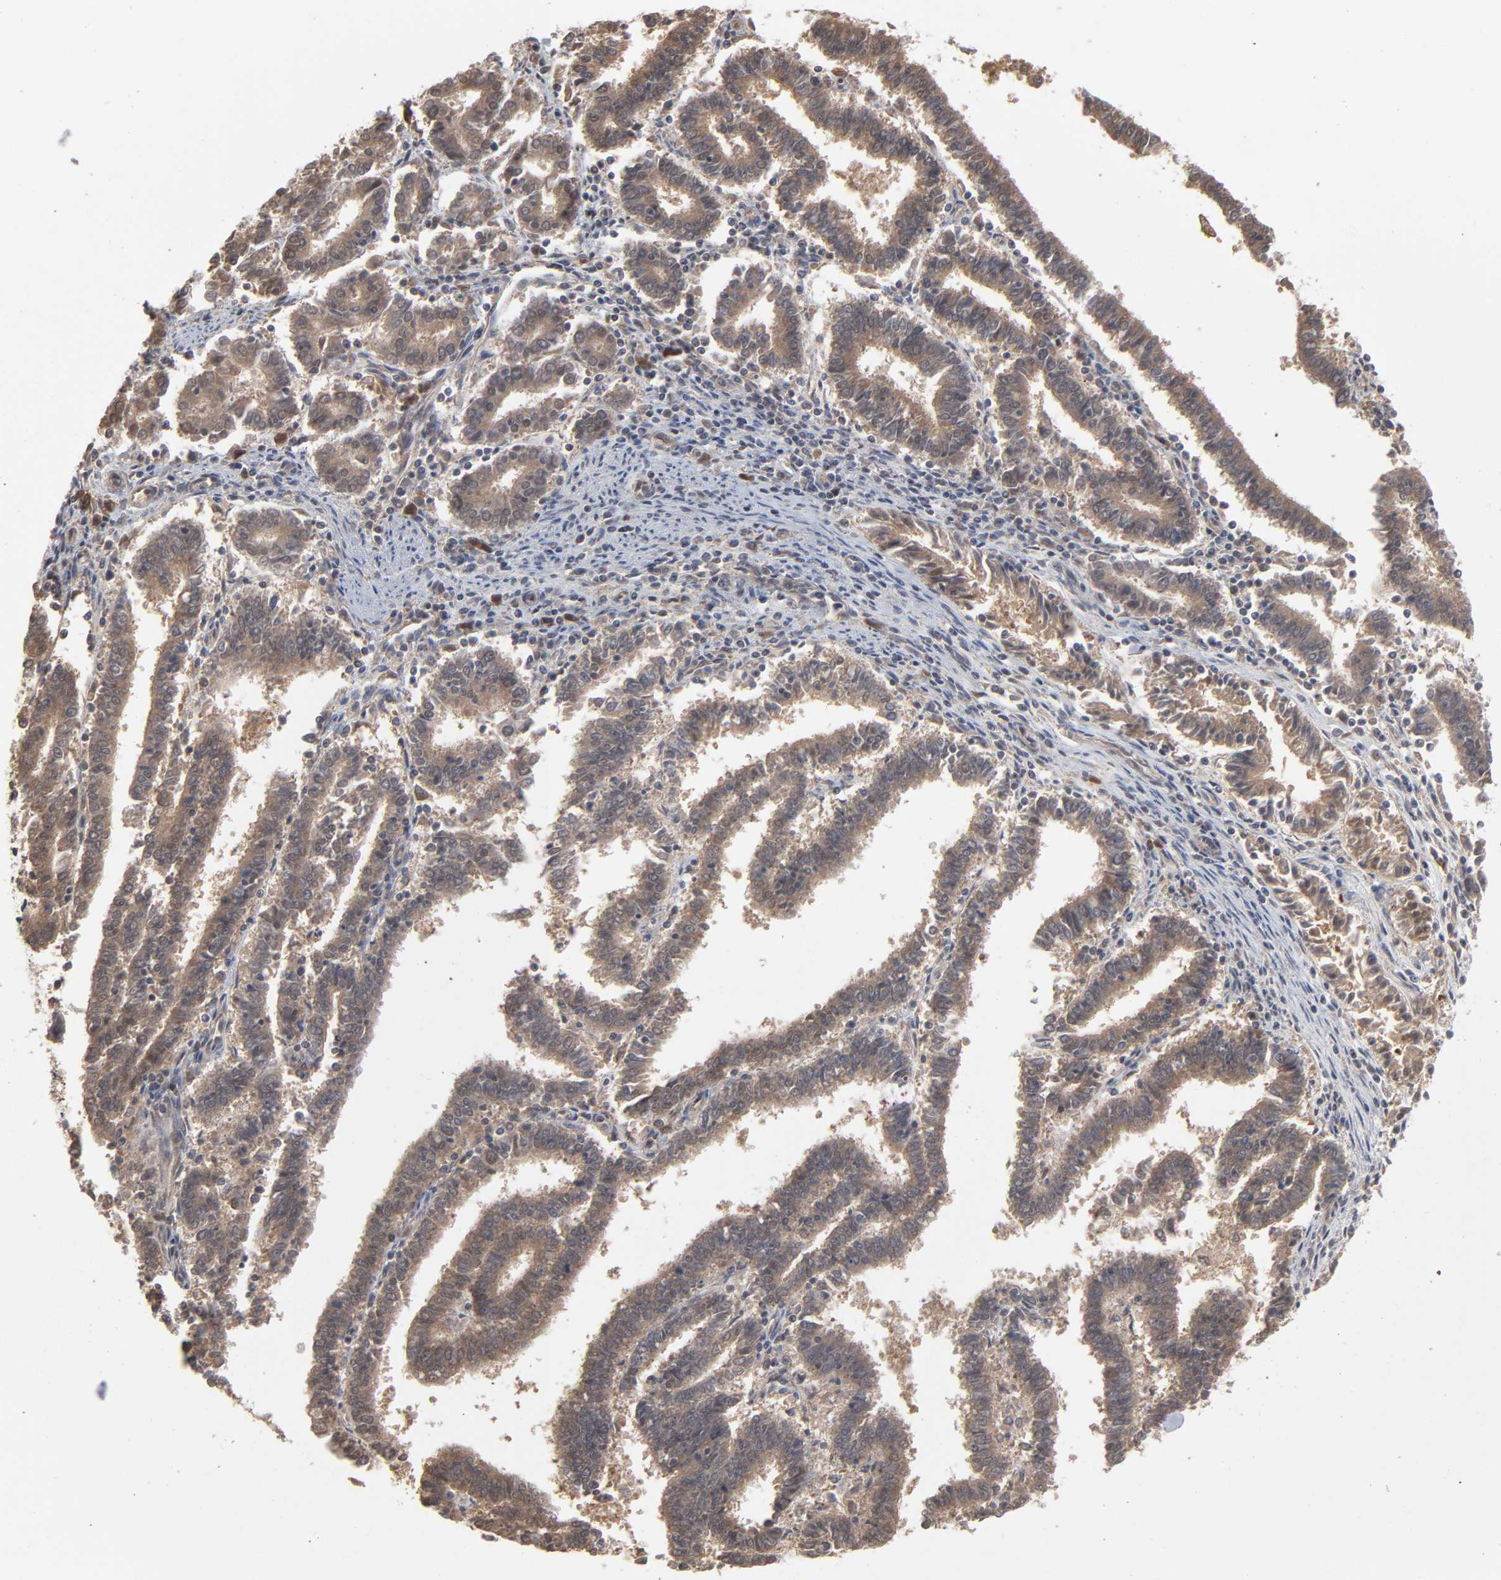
{"staining": {"intensity": "moderate", "quantity": ">75%", "location": "cytoplasmic/membranous"}, "tissue": "endometrial cancer", "cell_type": "Tumor cells", "image_type": "cancer", "snomed": [{"axis": "morphology", "description": "Adenocarcinoma, NOS"}, {"axis": "topography", "description": "Uterus"}], "caption": "Brown immunohistochemical staining in human endometrial cancer reveals moderate cytoplasmic/membranous positivity in approximately >75% of tumor cells. (DAB IHC with brightfield microscopy, high magnification).", "gene": "SCFD1", "patient": {"sex": "female", "age": 83}}